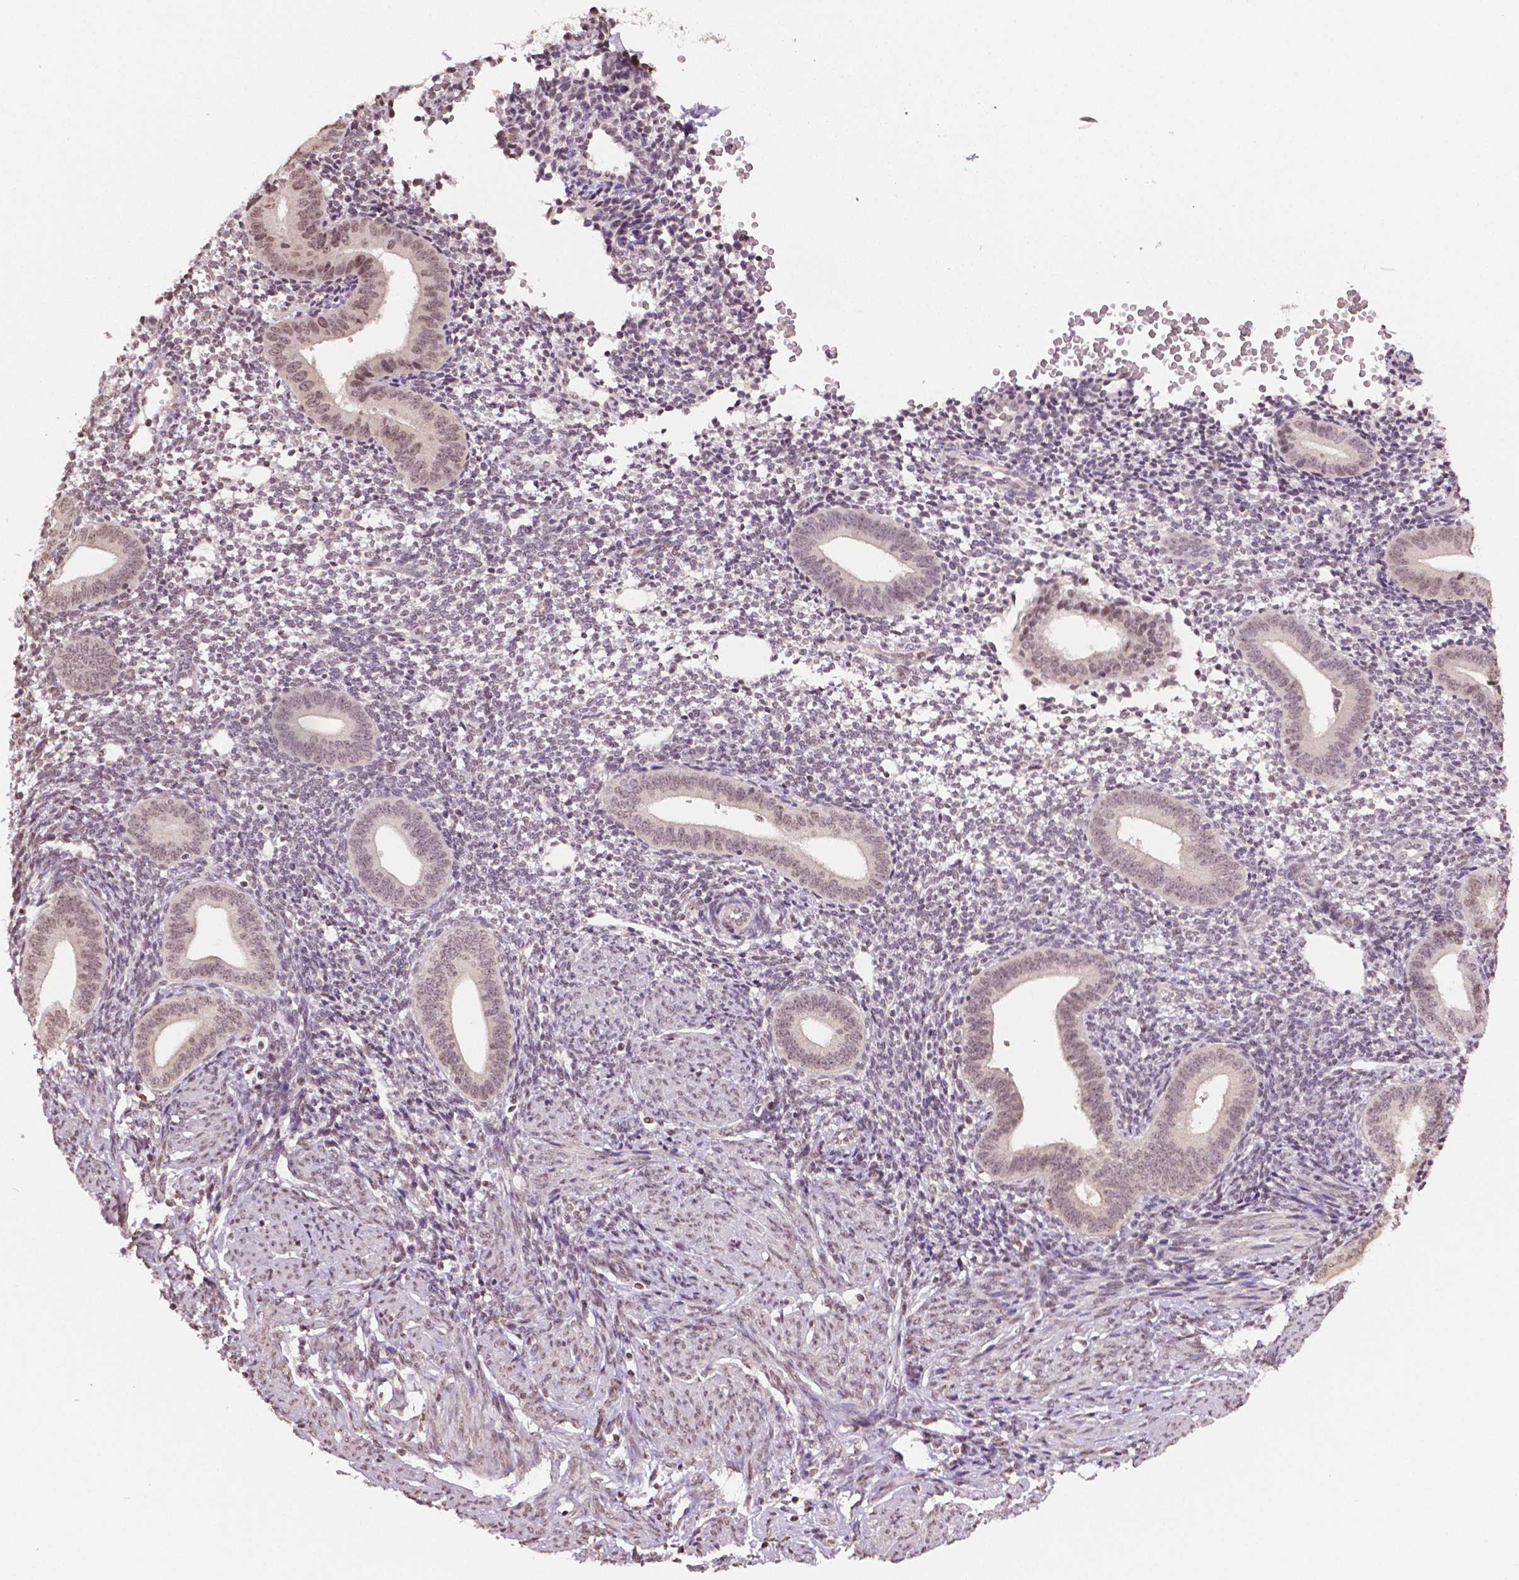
{"staining": {"intensity": "weak", "quantity": "25%-75%", "location": "nuclear"}, "tissue": "endometrium", "cell_type": "Cells in endometrial stroma", "image_type": "normal", "snomed": [{"axis": "morphology", "description": "Normal tissue, NOS"}, {"axis": "topography", "description": "Endometrium"}], "caption": "Protein staining exhibits weak nuclear positivity in about 25%-75% of cells in endometrial stroma in unremarkable endometrium.", "gene": "DEK", "patient": {"sex": "female", "age": 40}}